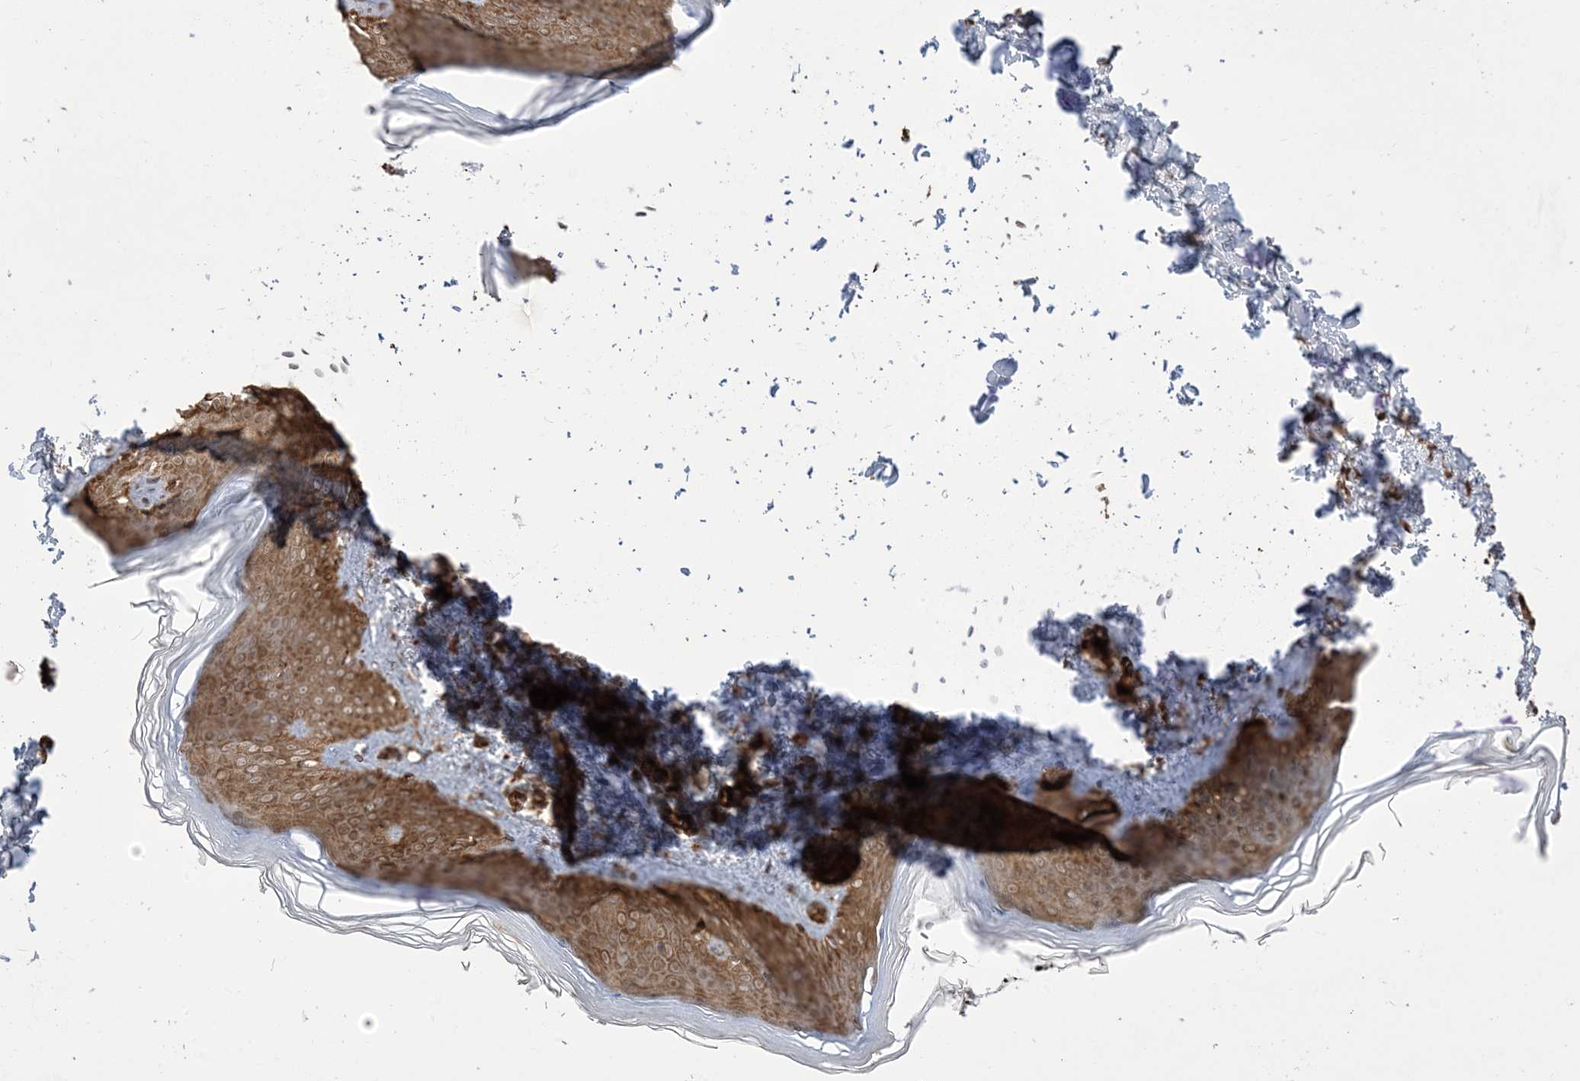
{"staining": {"intensity": "moderate", "quantity": ">75%", "location": "cytoplasmic/membranous"}, "tissue": "skin", "cell_type": "Fibroblasts", "image_type": "normal", "snomed": [{"axis": "morphology", "description": "Normal tissue, NOS"}, {"axis": "topography", "description": "Skin"}], "caption": "Protein expression analysis of benign human skin reveals moderate cytoplasmic/membranous expression in approximately >75% of fibroblasts. (Brightfield microscopy of DAB IHC at high magnification).", "gene": "KLHL18", "patient": {"sex": "female", "age": 27}}